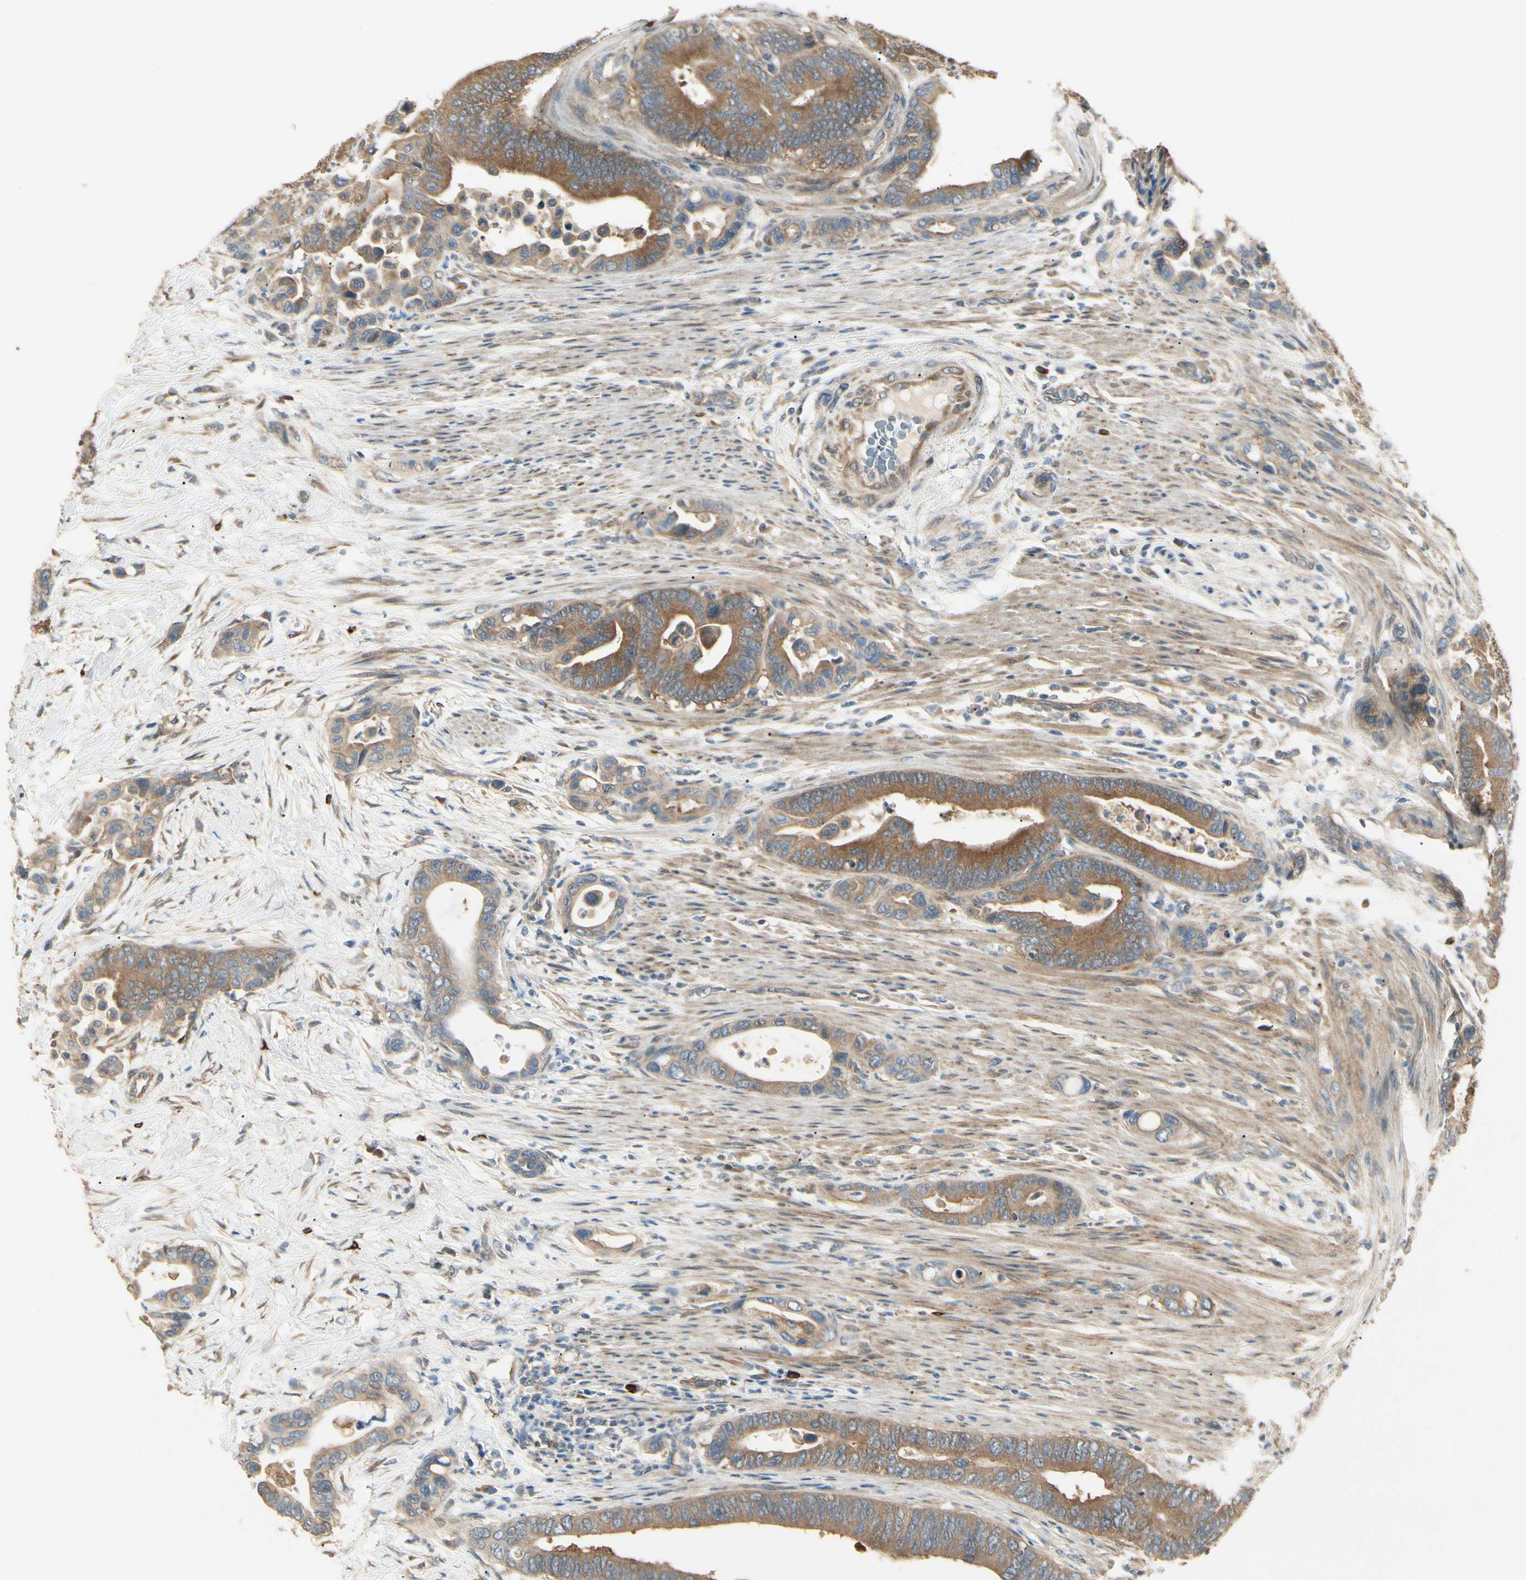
{"staining": {"intensity": "moderate", "quantity": ">75%", "location": "cytoplasmic/membranous"}, "tissue": "colorectal cancer", "cell_type": "Tumor cells", "image_type": "cancer", "snomed": [{"axis": "morphology", "description": "Normal tissue, NOS"}, {"axis": "morphology", "description": "Adenocarcinoma, NOS"}, {"axis": "topography", "description": "Colon"}], "caption": "Colorectal adenocarcinoma stained with DAB immunohistochemistry (IHC) demonstrates medium levels of moderate cytoplasmic/membranous expression in about >75% of tumor cells.", "gene": "IRAG1", "patient": {"sex": "male", "age": 82}}